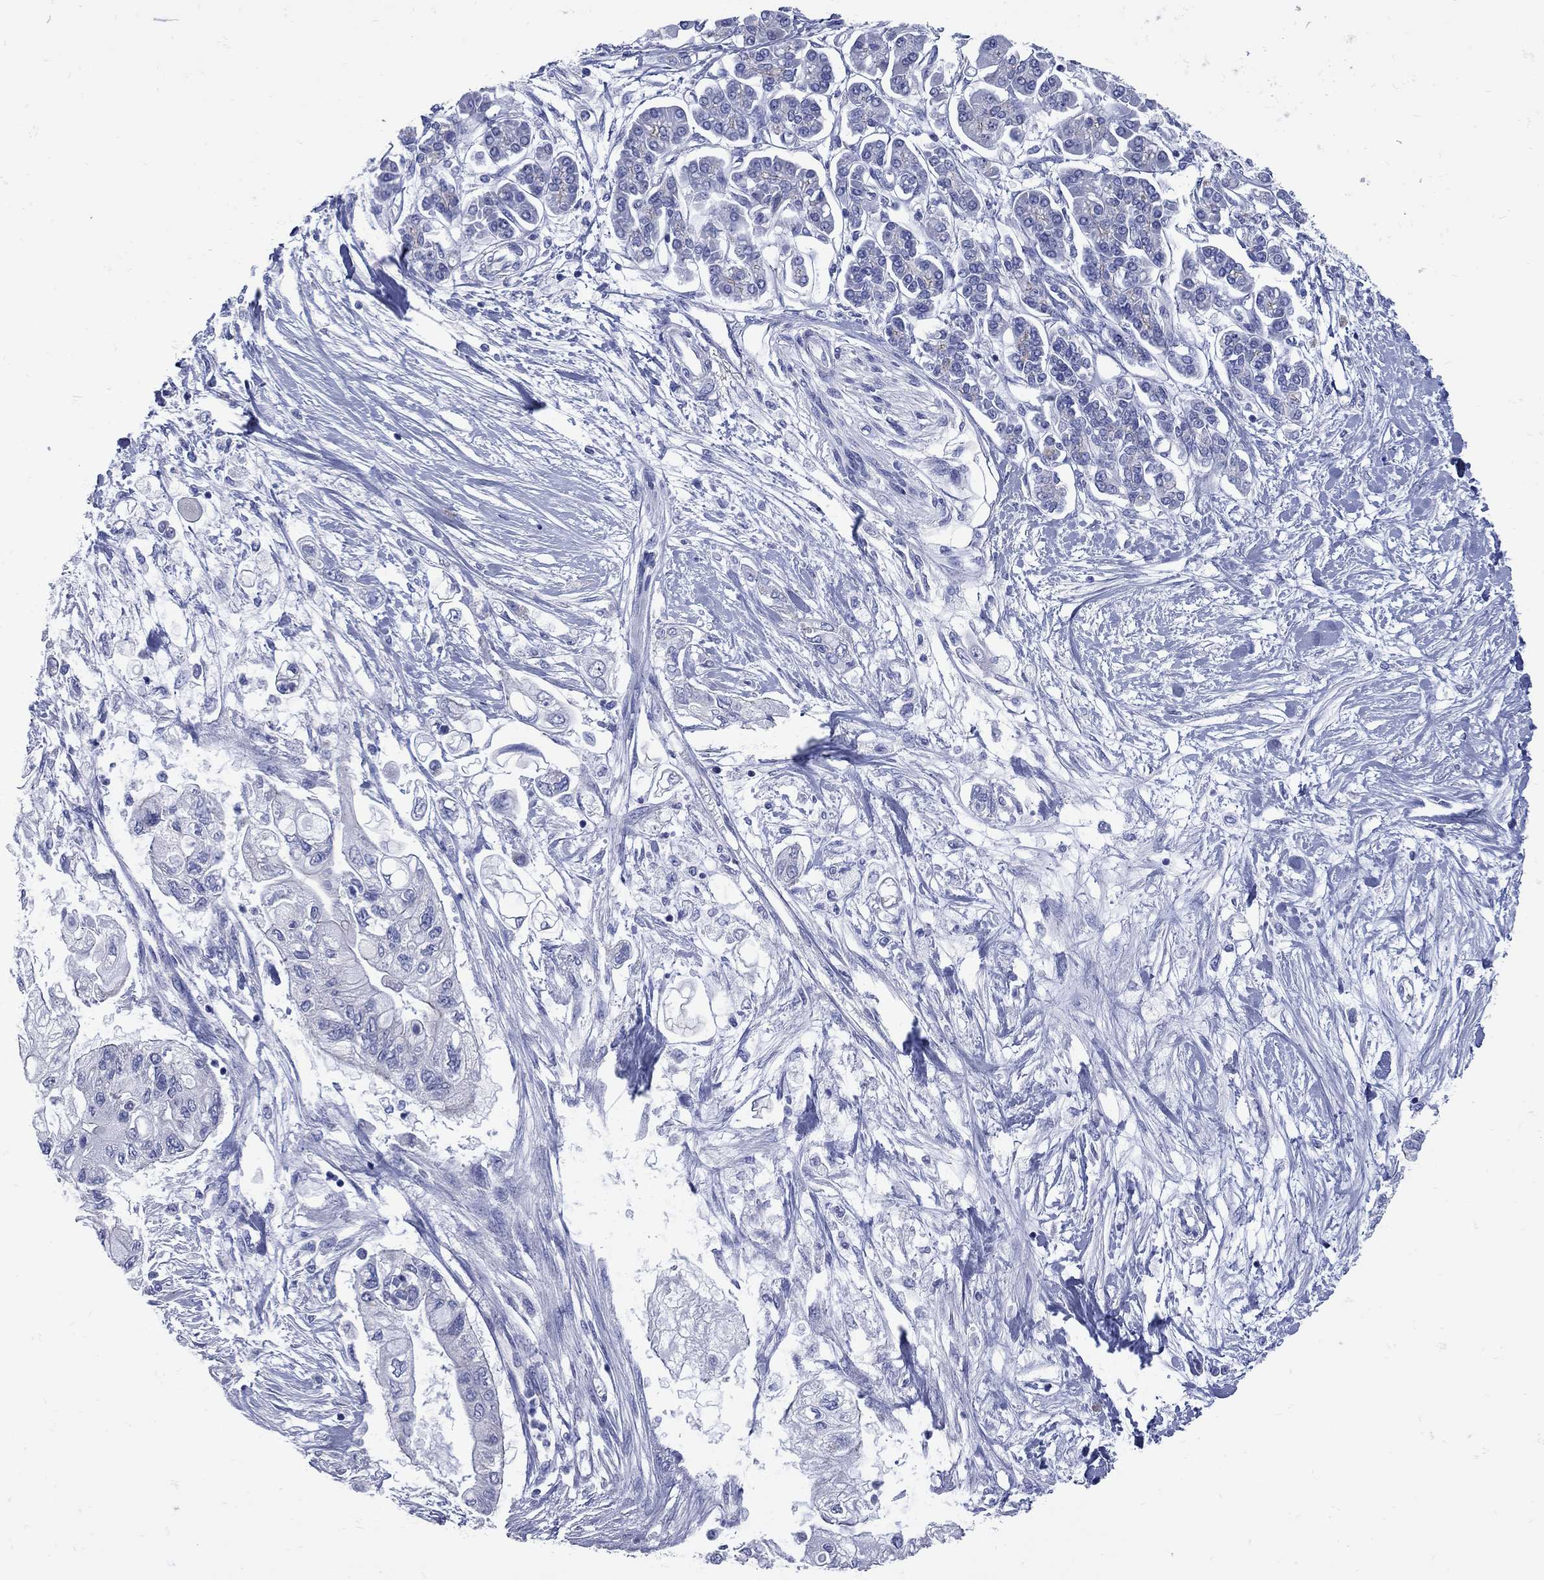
{"staining": {"intensity": "negative", "quantity": "none", "location": "none"}, "tissue": "pancreatic cancer", "cell_type": "Tumor cells", "image_type": "cancer", "snomed": [{"axis": "morphology", "description": "Adenocarcinoma, NOS"}, {"axis": "topography", "description": "Pancreas"}], "caption": "Adenocarcinoma (pancreatic) was stained to show a protein in brown. There is no significant expression in tumor cells. (DAB (3,3'-diaminobenzidine) immunohistochemistry (IHC) with hematoxylin counter stain).", "gene": "PDZD3", "patient": {"sex": "female", "age": 77}}